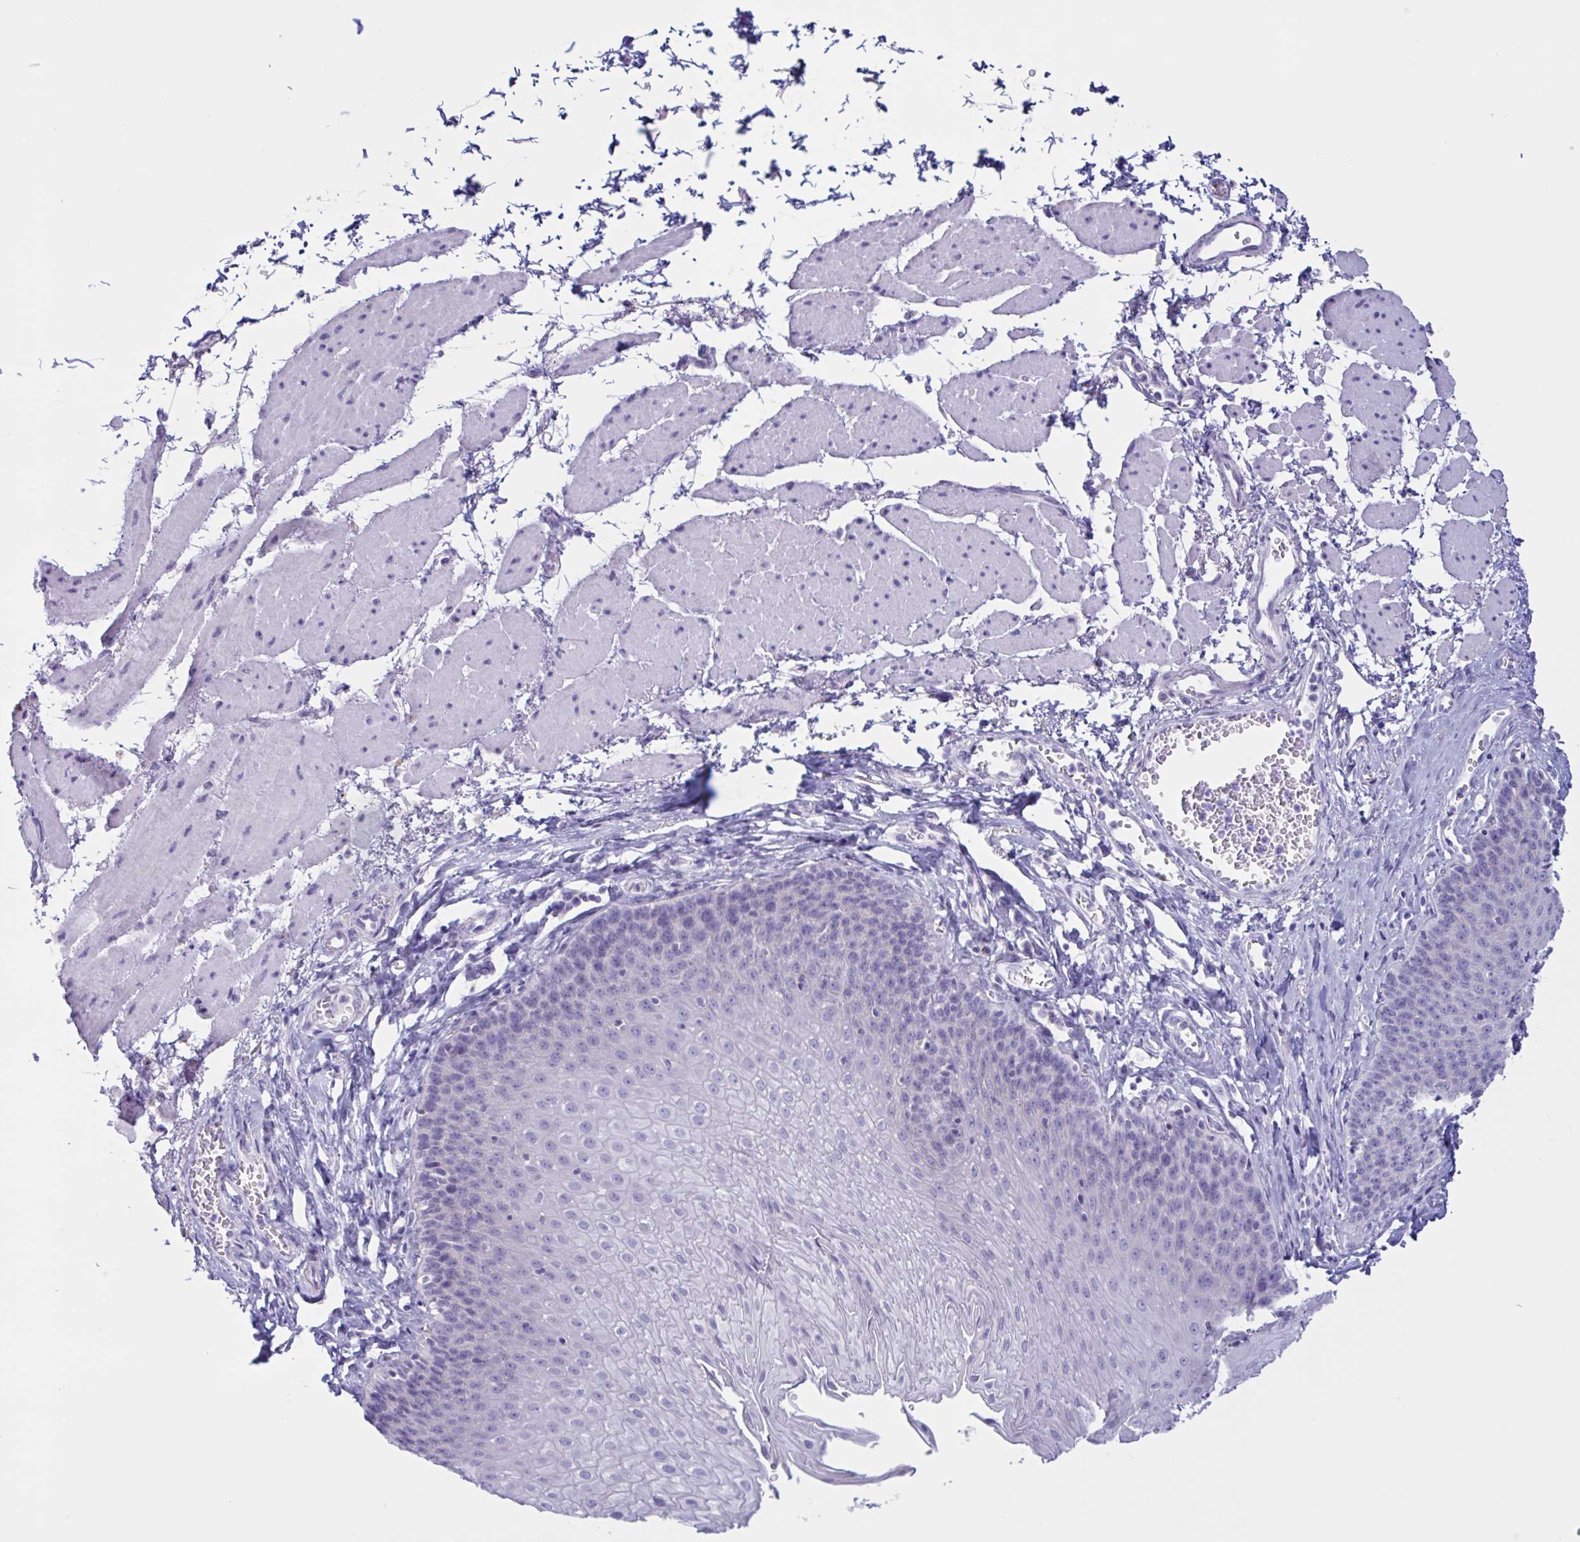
{"staining": {"intensity": "negative", "quantity": "none", "location": "none"}, "tissue": "esophagus", "cell_type": "Squamous epithelial cells", "image_type": "normal", "snomed": [{"axis": "morphology", "description": "Normal tissue, NOS"}, {"axis": "topography", "description": "Esophagus"}], "caption": "Protein analysis of normal esophagus demonstrates no significant expression in squamous epithelial cells.", "gene": "XCL1", "patient": {"sex": "female", "age": 81}}